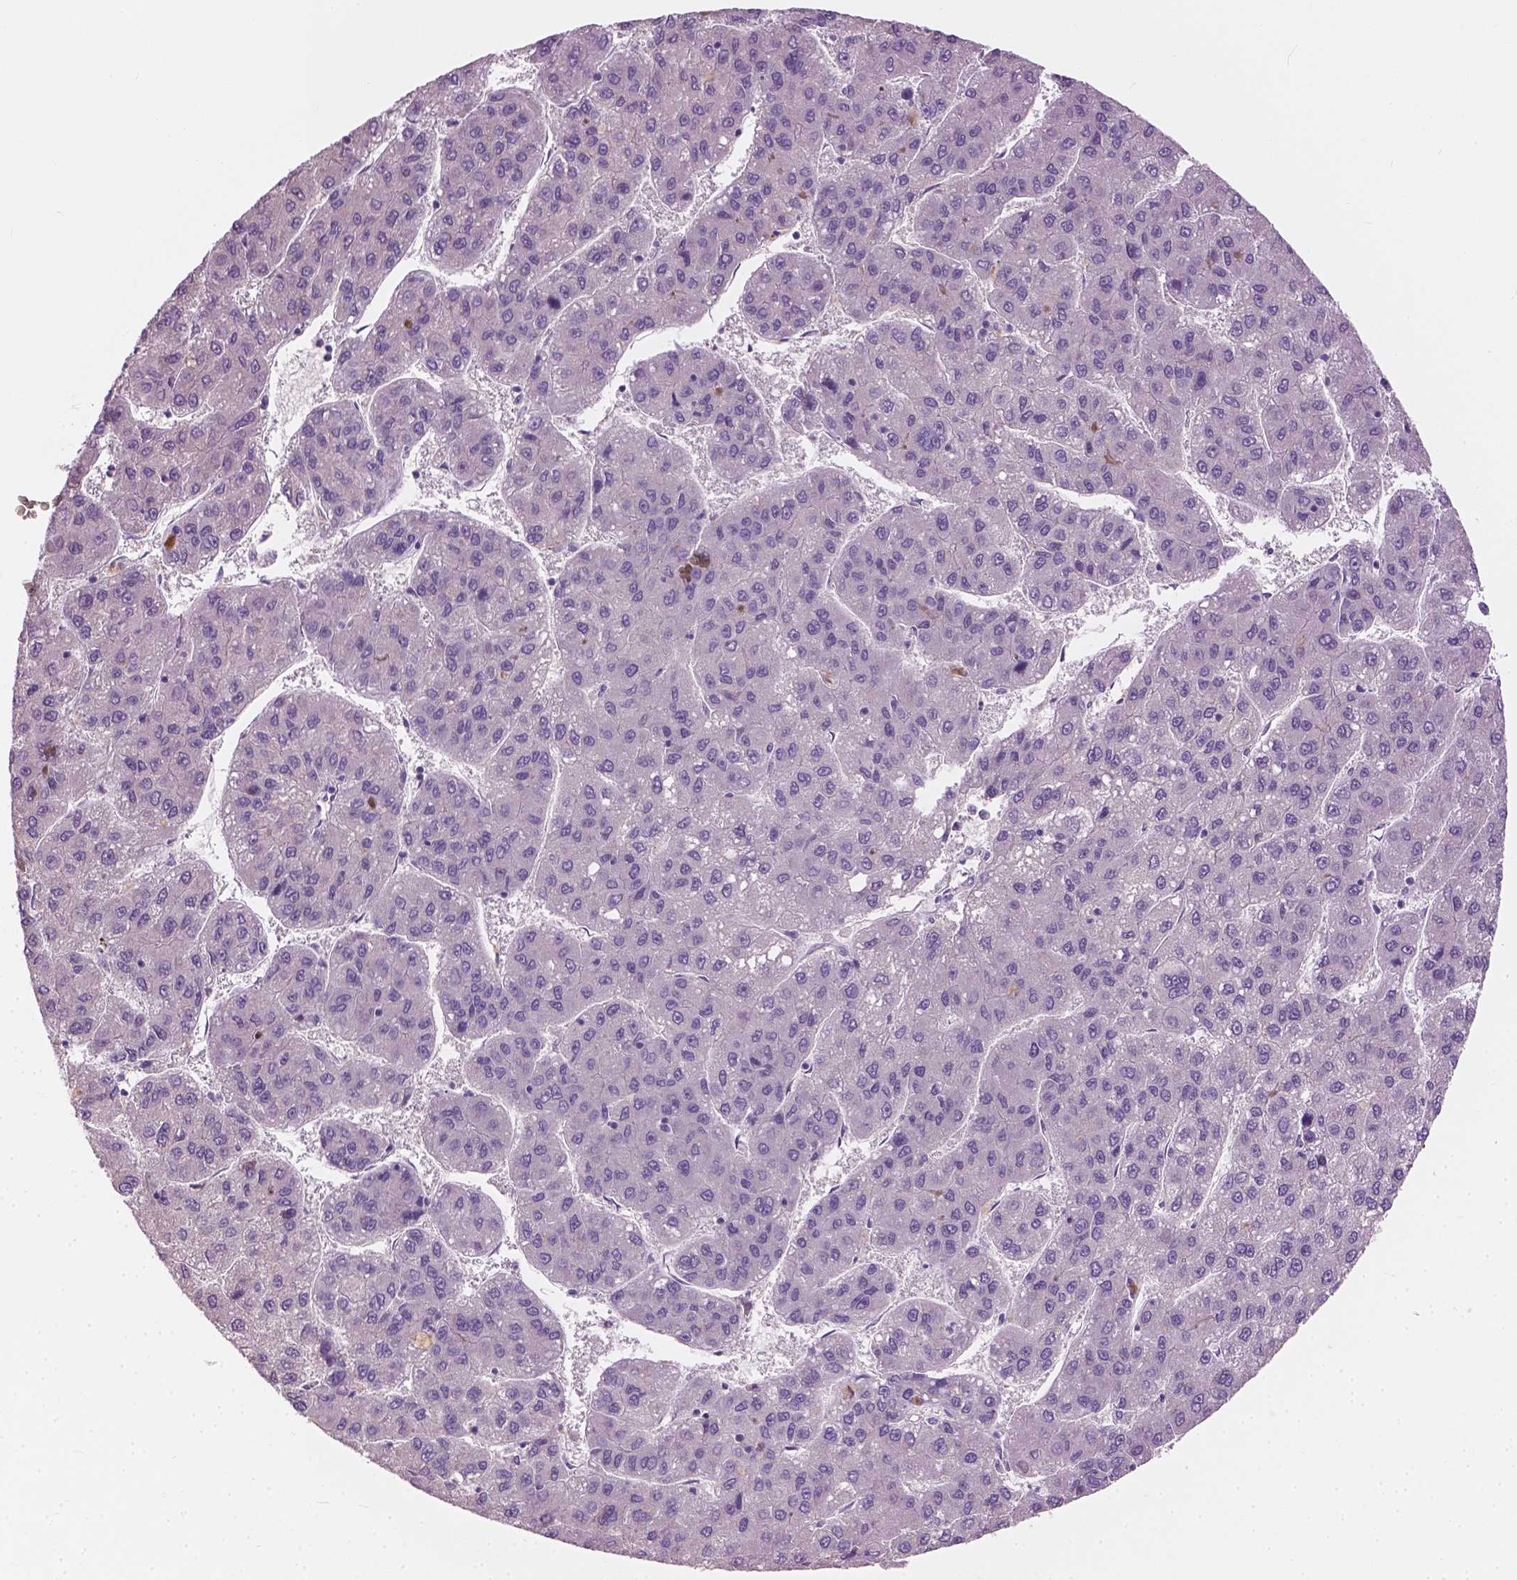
{"staining": {"intensity": "negative", "quantity": "none", "location": "none"}, "tissue": "liver cancer", "cell_type": "Tumor cells", "image_type": "cancer", "snomed": [{"axis": "morphology", "description": "Carcinoma, Hepatocellular, NOS"}, {"axis": "topography", "description": "Liver"}], "caption": "A photomicrograph of hepatocellular carcinoma (liver) stained for a protein displays no brown staining in tumor cells.", "gene": "KRT17", "patient": {"sex": "female", "age": 82}}